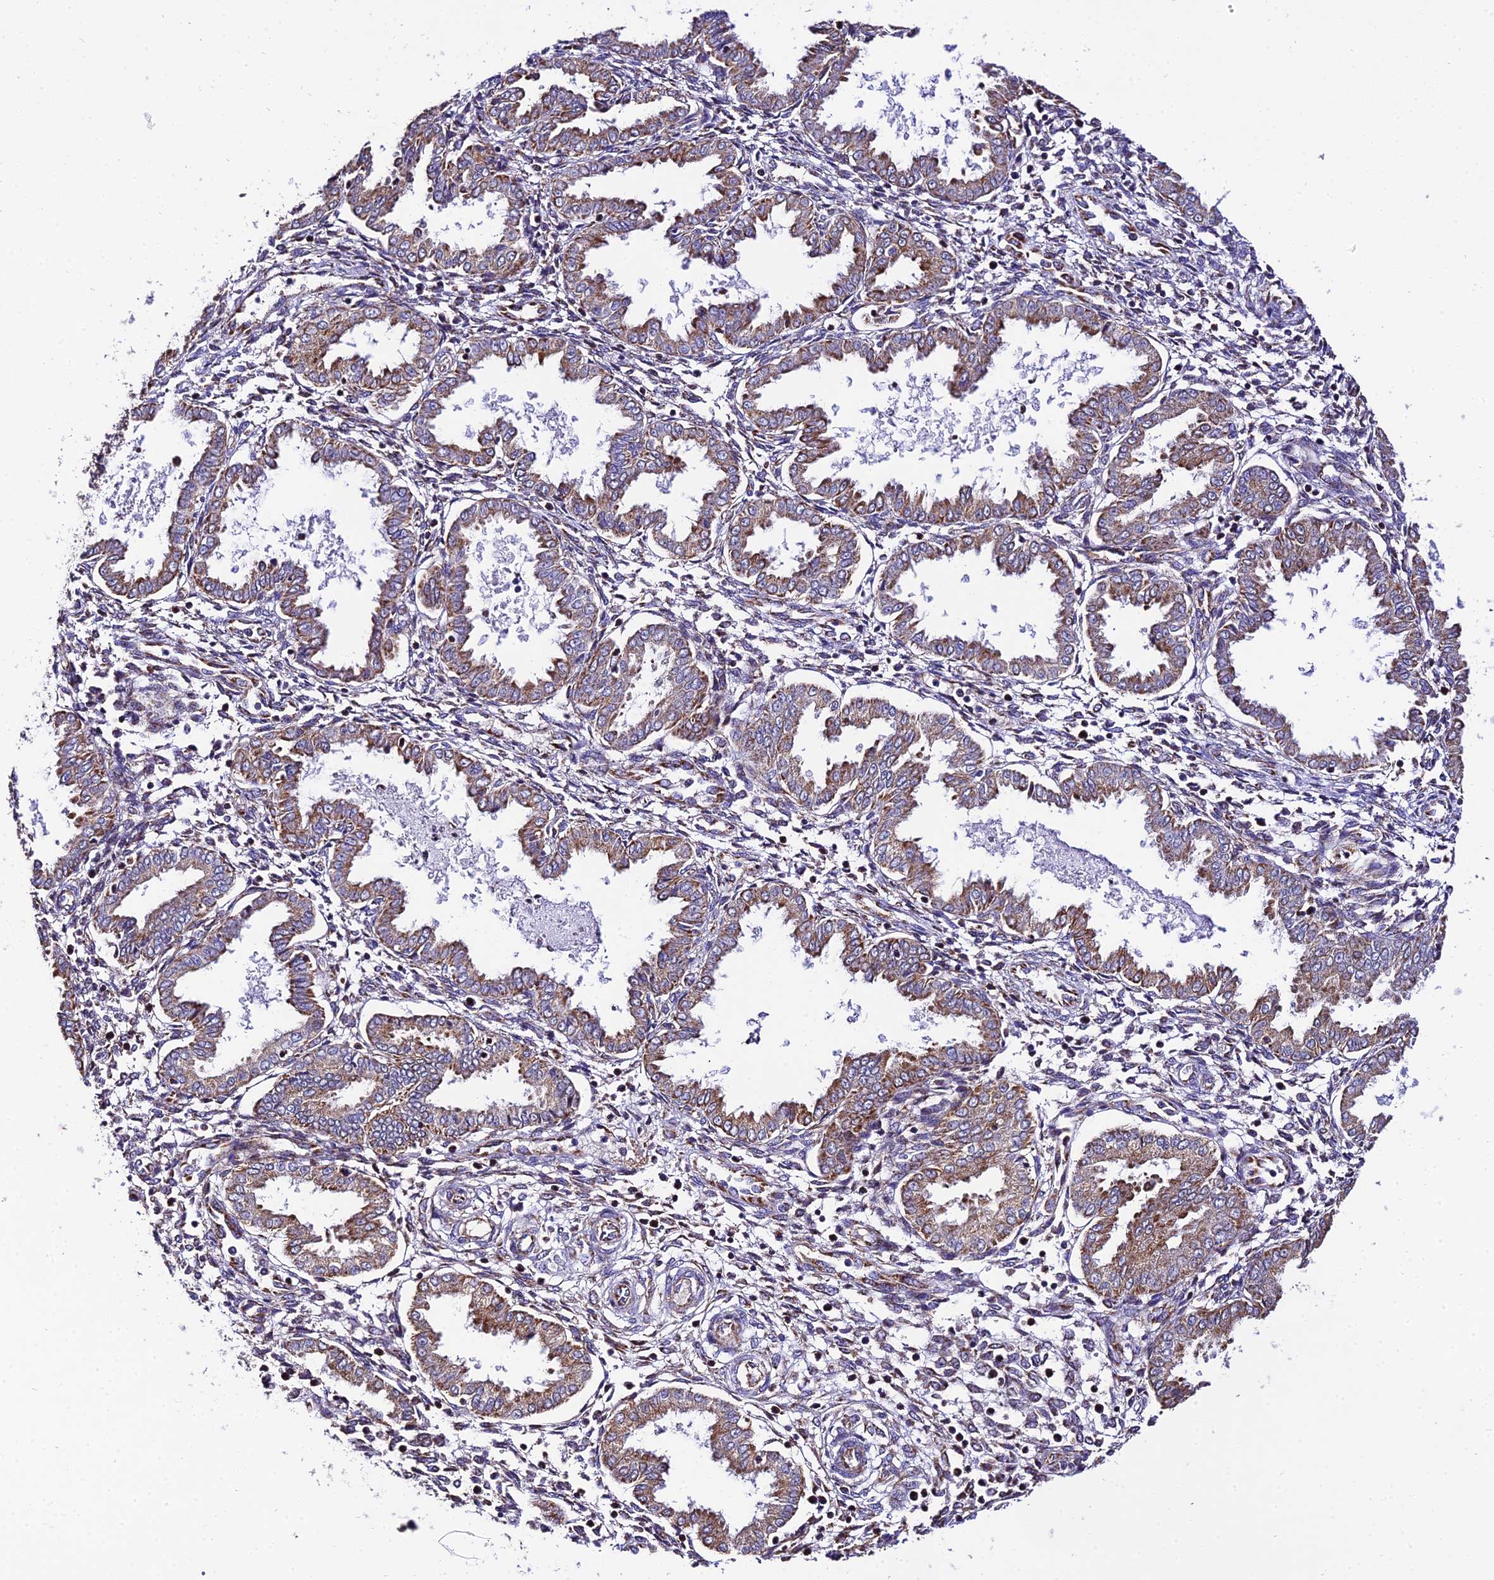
{"staining": {"intensity": "moderate", "quantity": "25%-75%", "location": "cytoplasmic/membranous"}, "tissue": "endometrium", "cell_type": "Cells in endometrial stroma", "image_type": "normal", "snomed": [{"axis": "morphology", "description": "Normal tissue, NOS"}, {"axis": "topography", "description": "Endometrium"}], "caption": "A brown stain shows moderate cytoplasmic/membranous expression of a protein in cells in endometrial stroma of benign human endometrium.", "gene": "OCIAD1", "patient": {"sex": "female", "age": 33}}